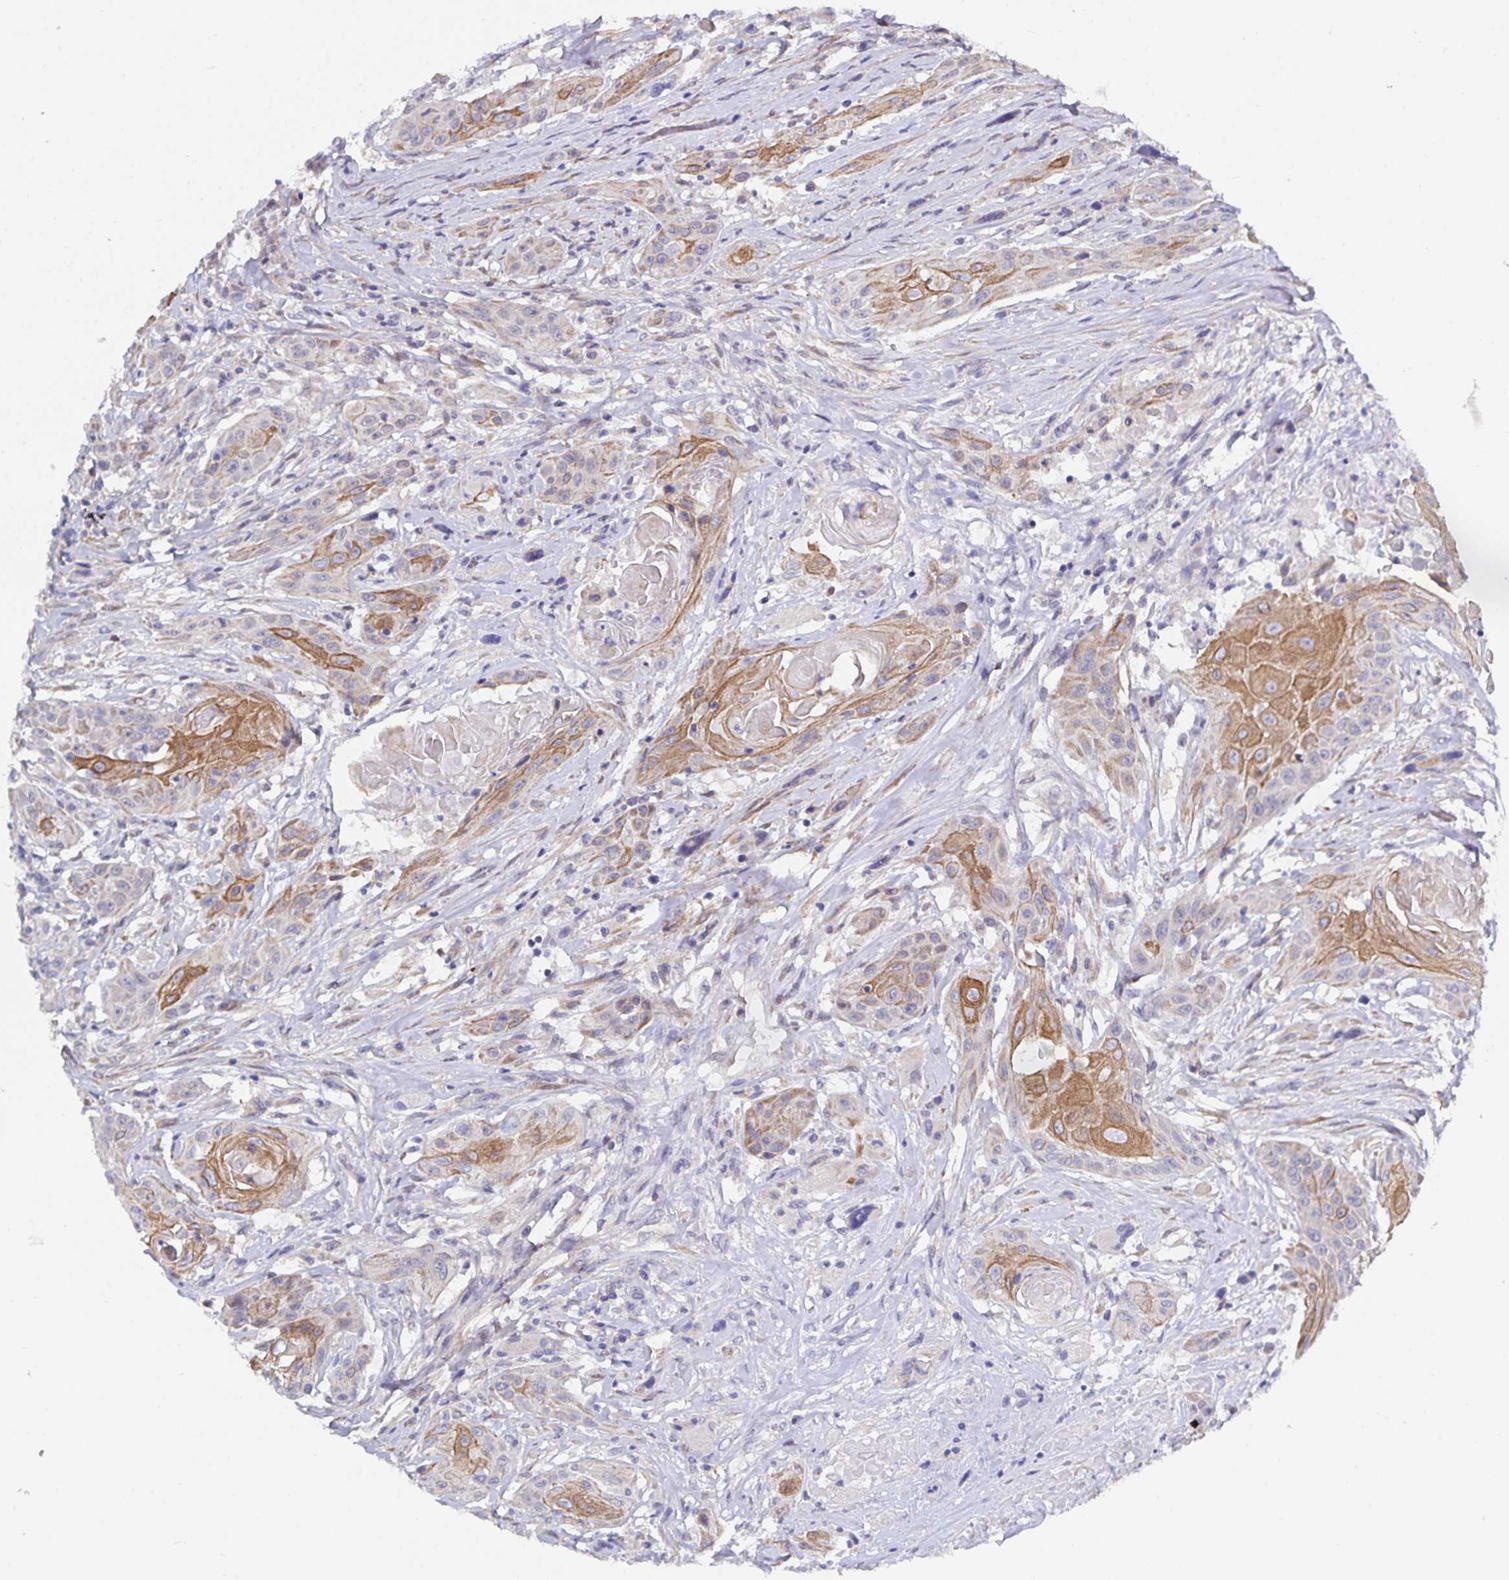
{"staining": {"intensity": "moderate", "quantity": "25%-75%", "location": "cytoplasmic/membranous"}, "tissue": "head and neck cancer", "cell_type": "Tumor cells", "image_type": "cancer", "snomed": [{"axis": "morphology", "description": "Squamous cell carcinoma, NOS"}, {"axis": "topography", "description": "Oral tissue"}, {"axis": "topography", "description": "Head-Neck"}, {"axis": "topography", "description": "Neck, NOS"}], "caption": "This is an image of immunohistochemistry (IHC) staining of head and neck squamous cell carcinoma, which shows moderate positivity in the cytoplasmic/membranous of tumor cells.", "gene": "ZIK1", "patient": {"sex": "female", "age": 55}}